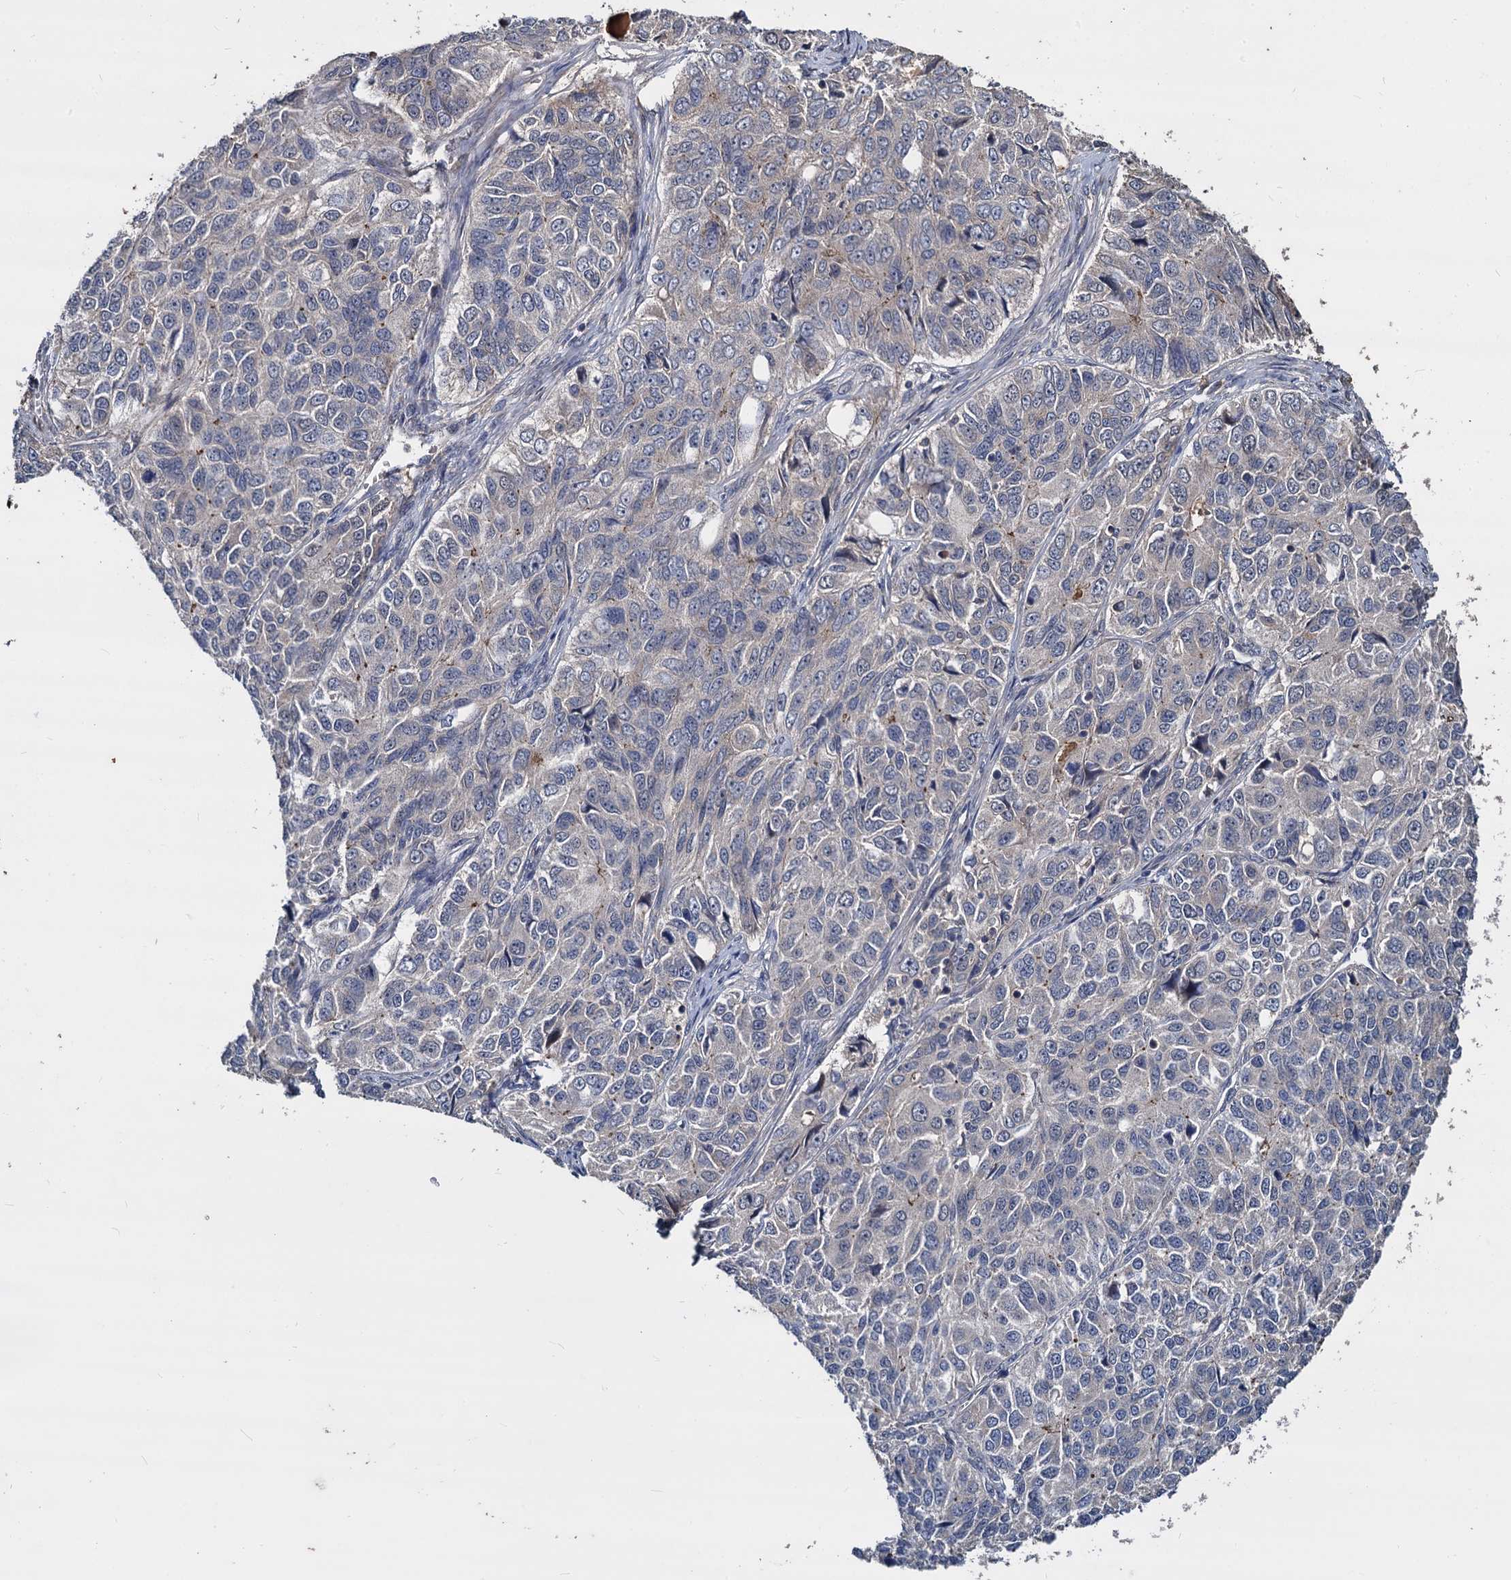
{"staining": {"intensity": "negative", "quantity": "none", "location": "none"}, "tissue": "ovarian cancer", "cell_type": "Tumor cells", "image_type": "cancer", "snomed": [{"axis": "morphology", "description": "Carcinoma, endometroid"}, {"axis": "topography", "description": "Ovary"}], "caption": "DAB (3,3'-diaminobenzidine) immunohistochemical staining of ovarian cancer (endometroid carcinoma) reveals no significant staining in tumor cells.", "gene": "CCDC184", "patient": {"sex": "female", "age": 51}}